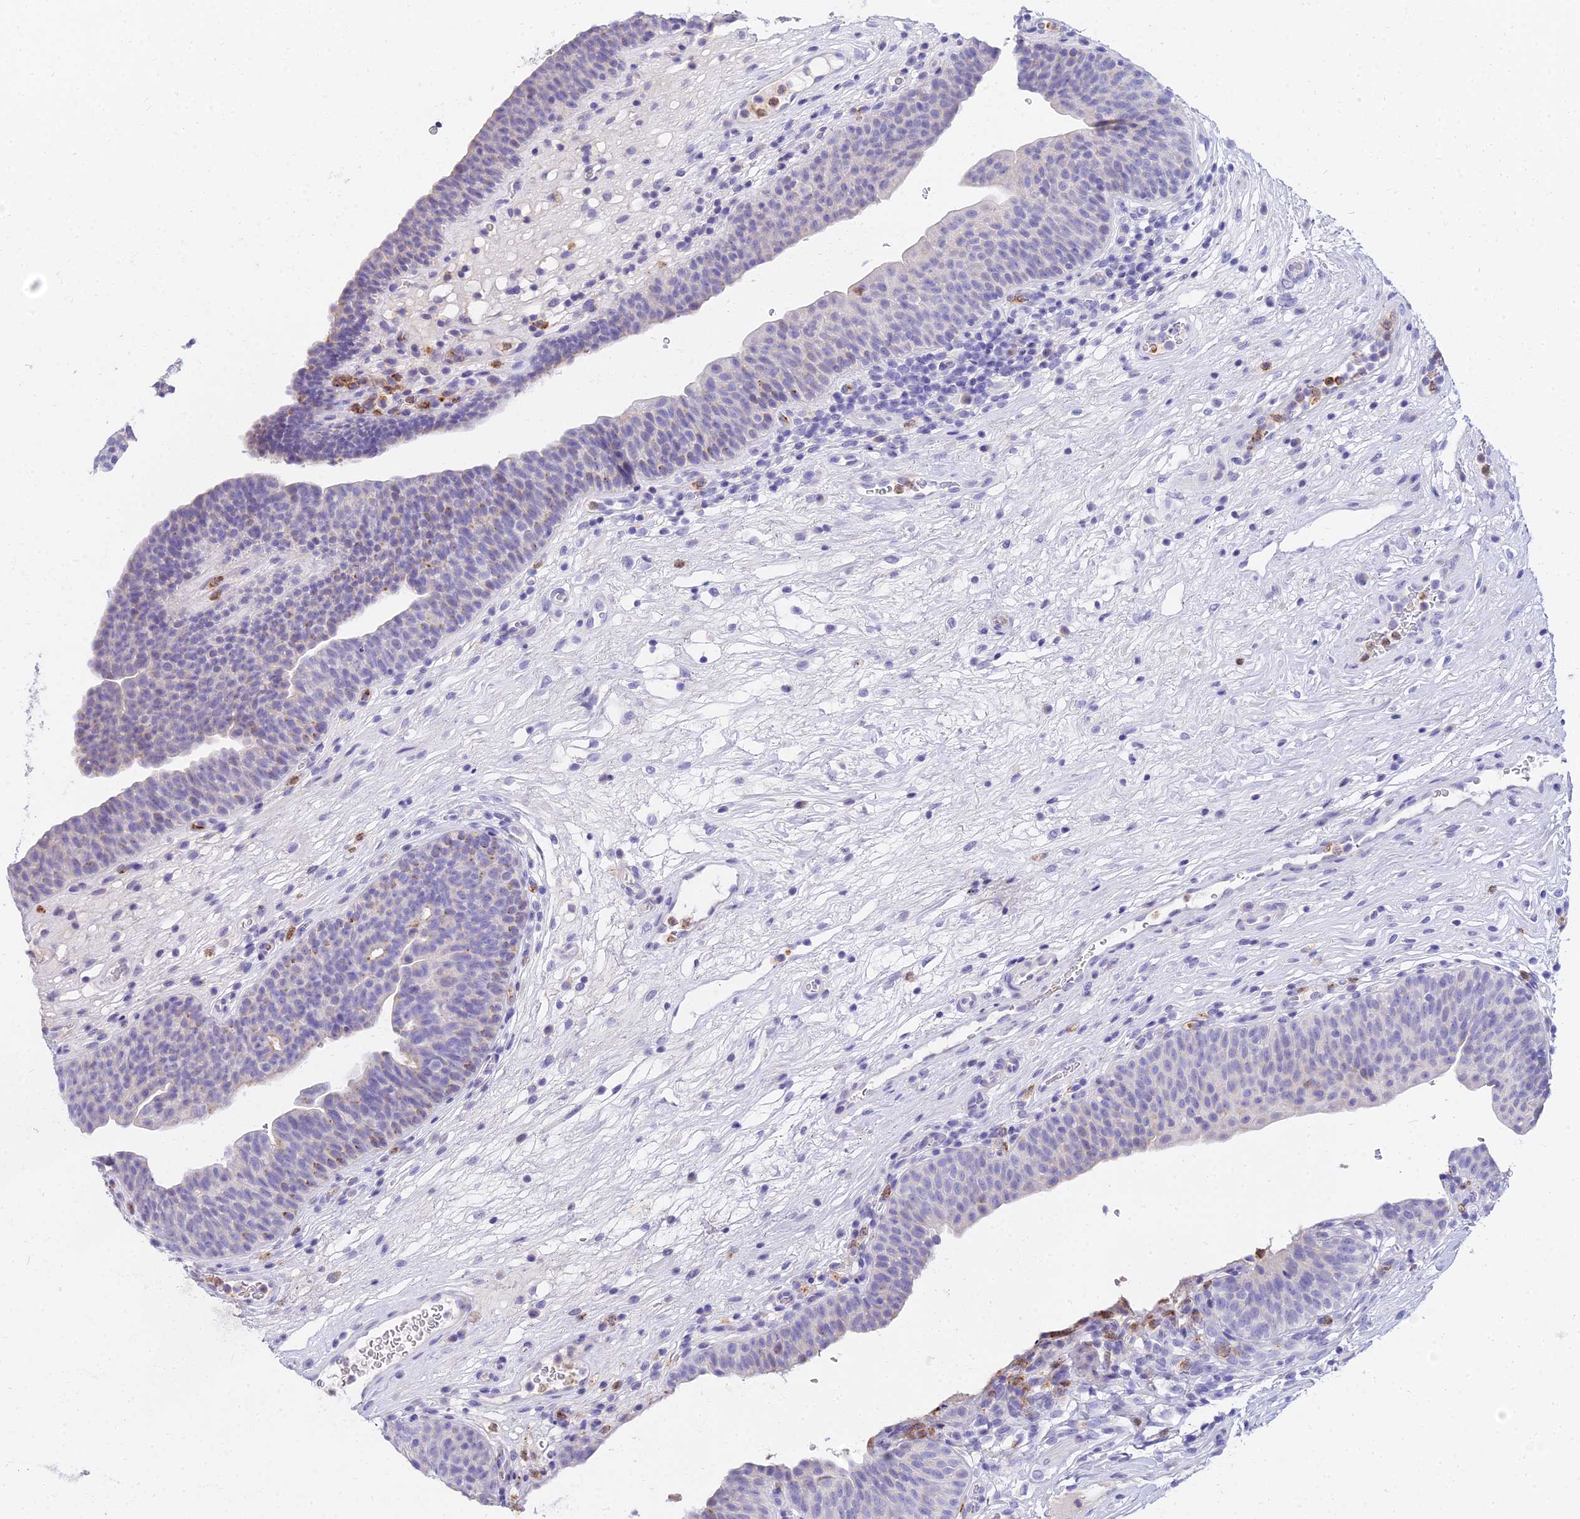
{"staining": {"intensity": "negative", "quantity": "none", "location": "none"}, "tissue": "urinary bladder", "cell_type": "Urothelial cells", "image_type": "normal", "snomed": [{"axis": "morphology", "description": "Normal tissue, NOS"}, {"axis": "topography", "description": "Urinary bladder"}], "caption": "DAB (3,3'-diaminobenzidine) immunohistochemical staining of benign human urinary bladder demonstrates no significant expression in urothelial cells.", "gene": "VWC2L", "patient": {"sex": "male", "age": 71}}